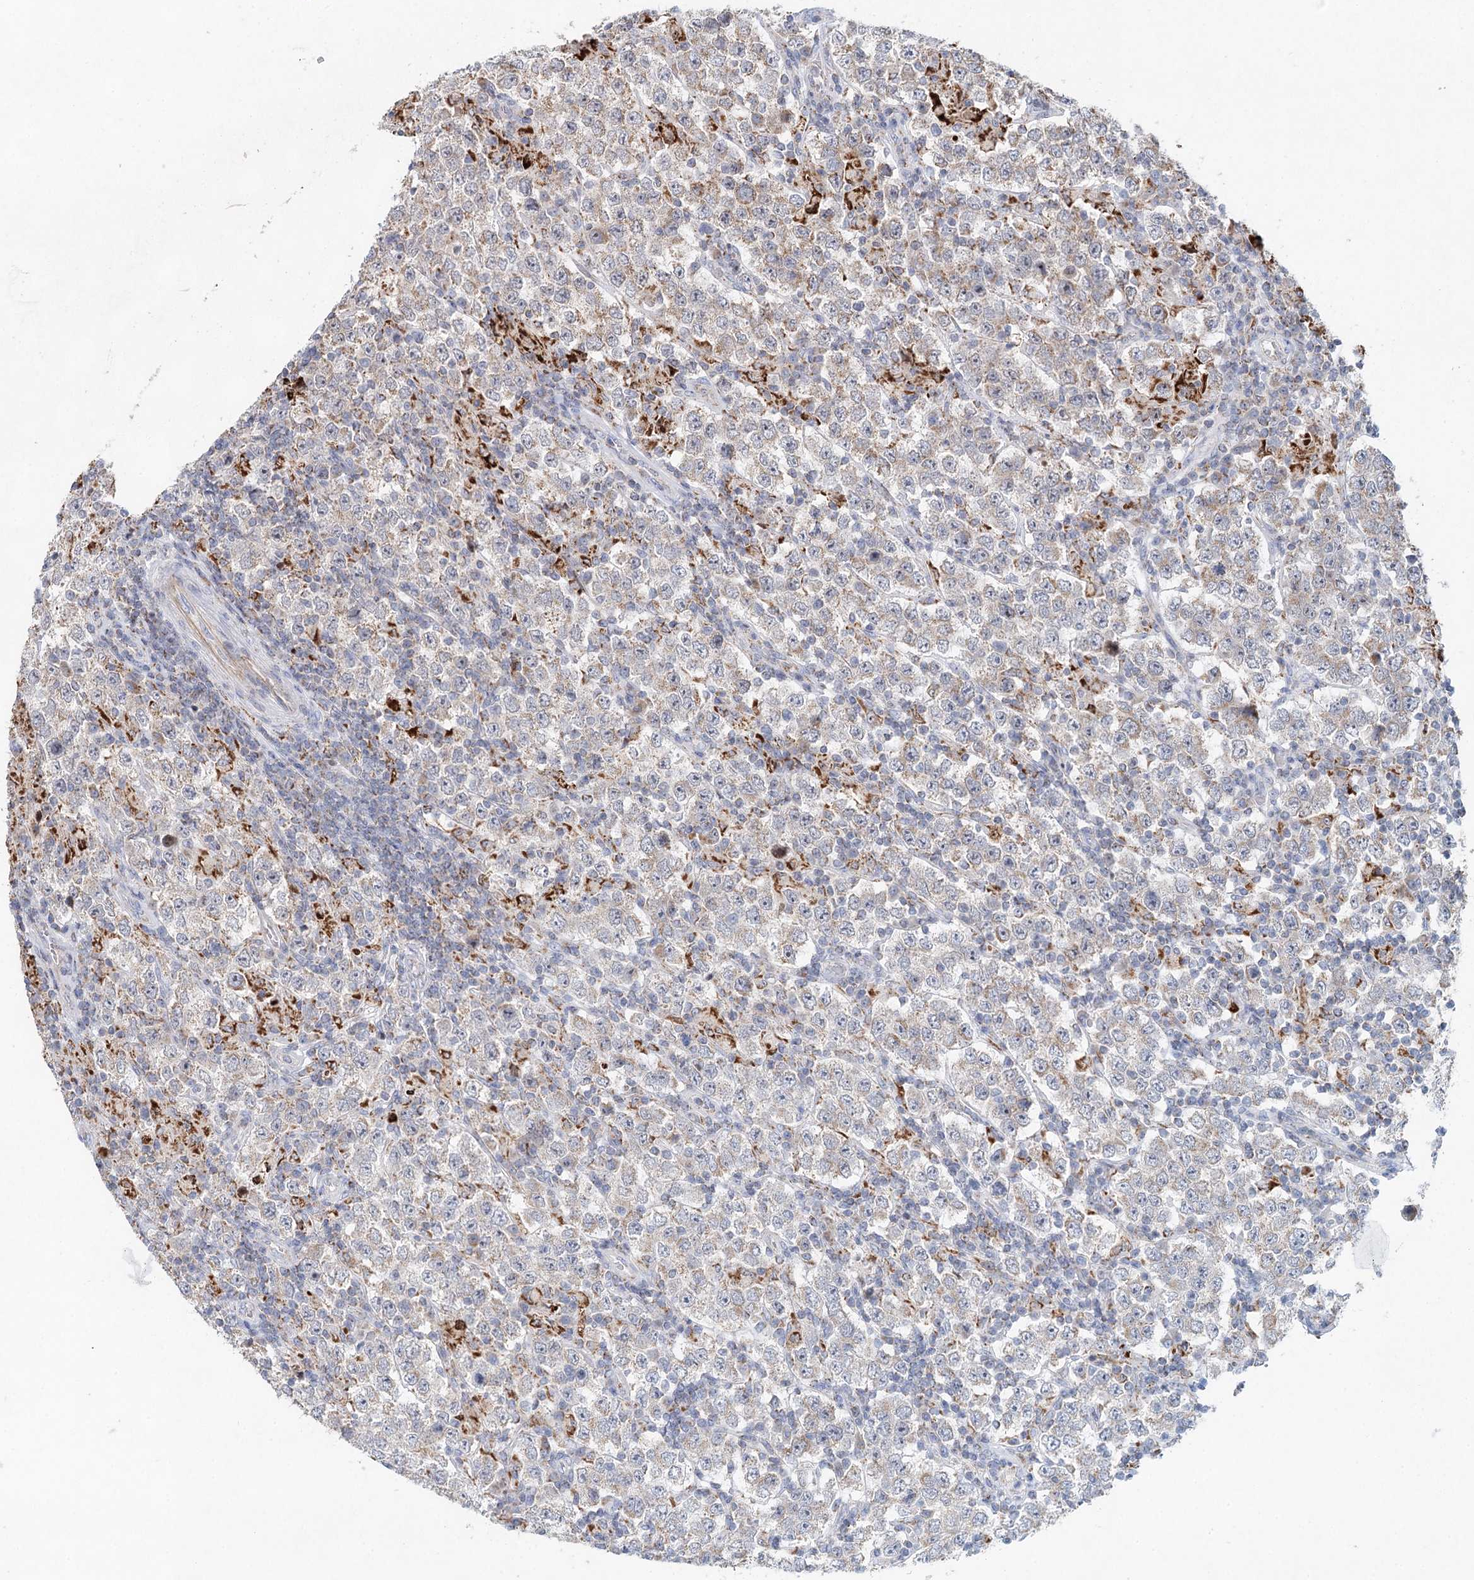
{"staining": {"intensity": "weak", "quantity": "25%-75%", "location": "cytoplasmic/membranous"}, "tissue": "testis cancer", "cell_type": "Tumor cells", "image_type": "cancer", "snomed": [{"axis": "morphology", "description": "Normal tissue, NOS"}, {"axis": "morphology", "description": "Urothelial carcinoma, High grade"}, {"axis": "morphology", "description": "Seminoma, NOS"}, {"axis": "morphology", "description": "Carcinoma, Embryonal, NOS"}, {"axis": "topography", "description": "Urinary bladder"}, {"axis": "topography", "description": "Testis"}], "caption": "Weak cytoplasmic/membranous expression is identified in approximately 25%-75% of tumor cells in testis cancer (embryonal carcinoma).", "gene": "XPO6", "patient": {"sex": "male", "age": 41}}